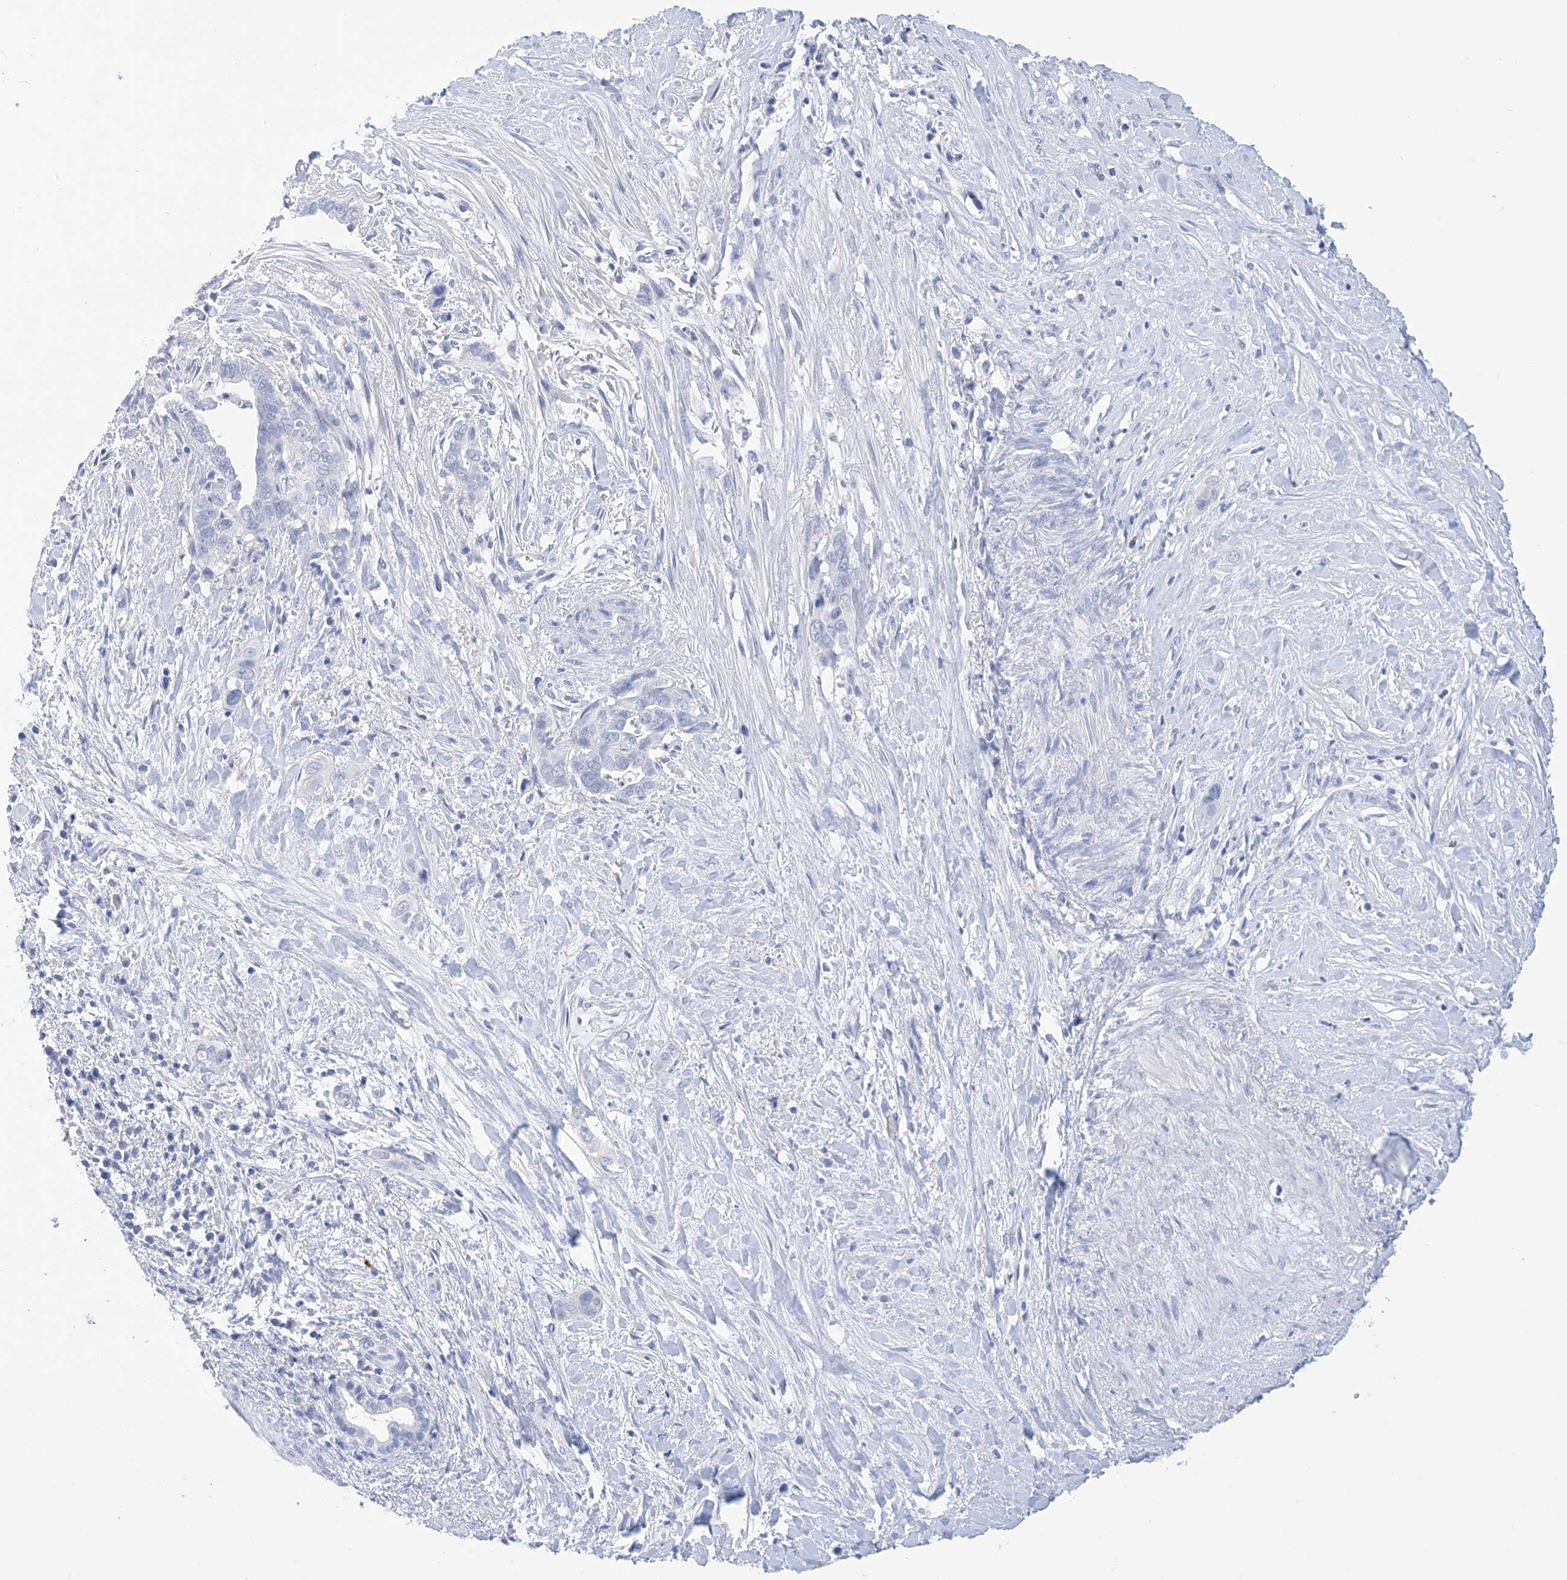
{"staining": {"intensity": "negative", "quantity": "none", "location": "none"}, "tissue": "liver cancer", "cell_type": "Tumor cells", "image_type": "cancer", "snomed": [{"axis": "morphology", "description": "Cholangiocarcinoma"}, {"axis": "topography", "description": "Liver"}], "caption": "The micrograph exhibits no significant expression in tumor cells of liver cancer.", "gene": "DSC3", "patient": {"sex": "female", "age": 79}}